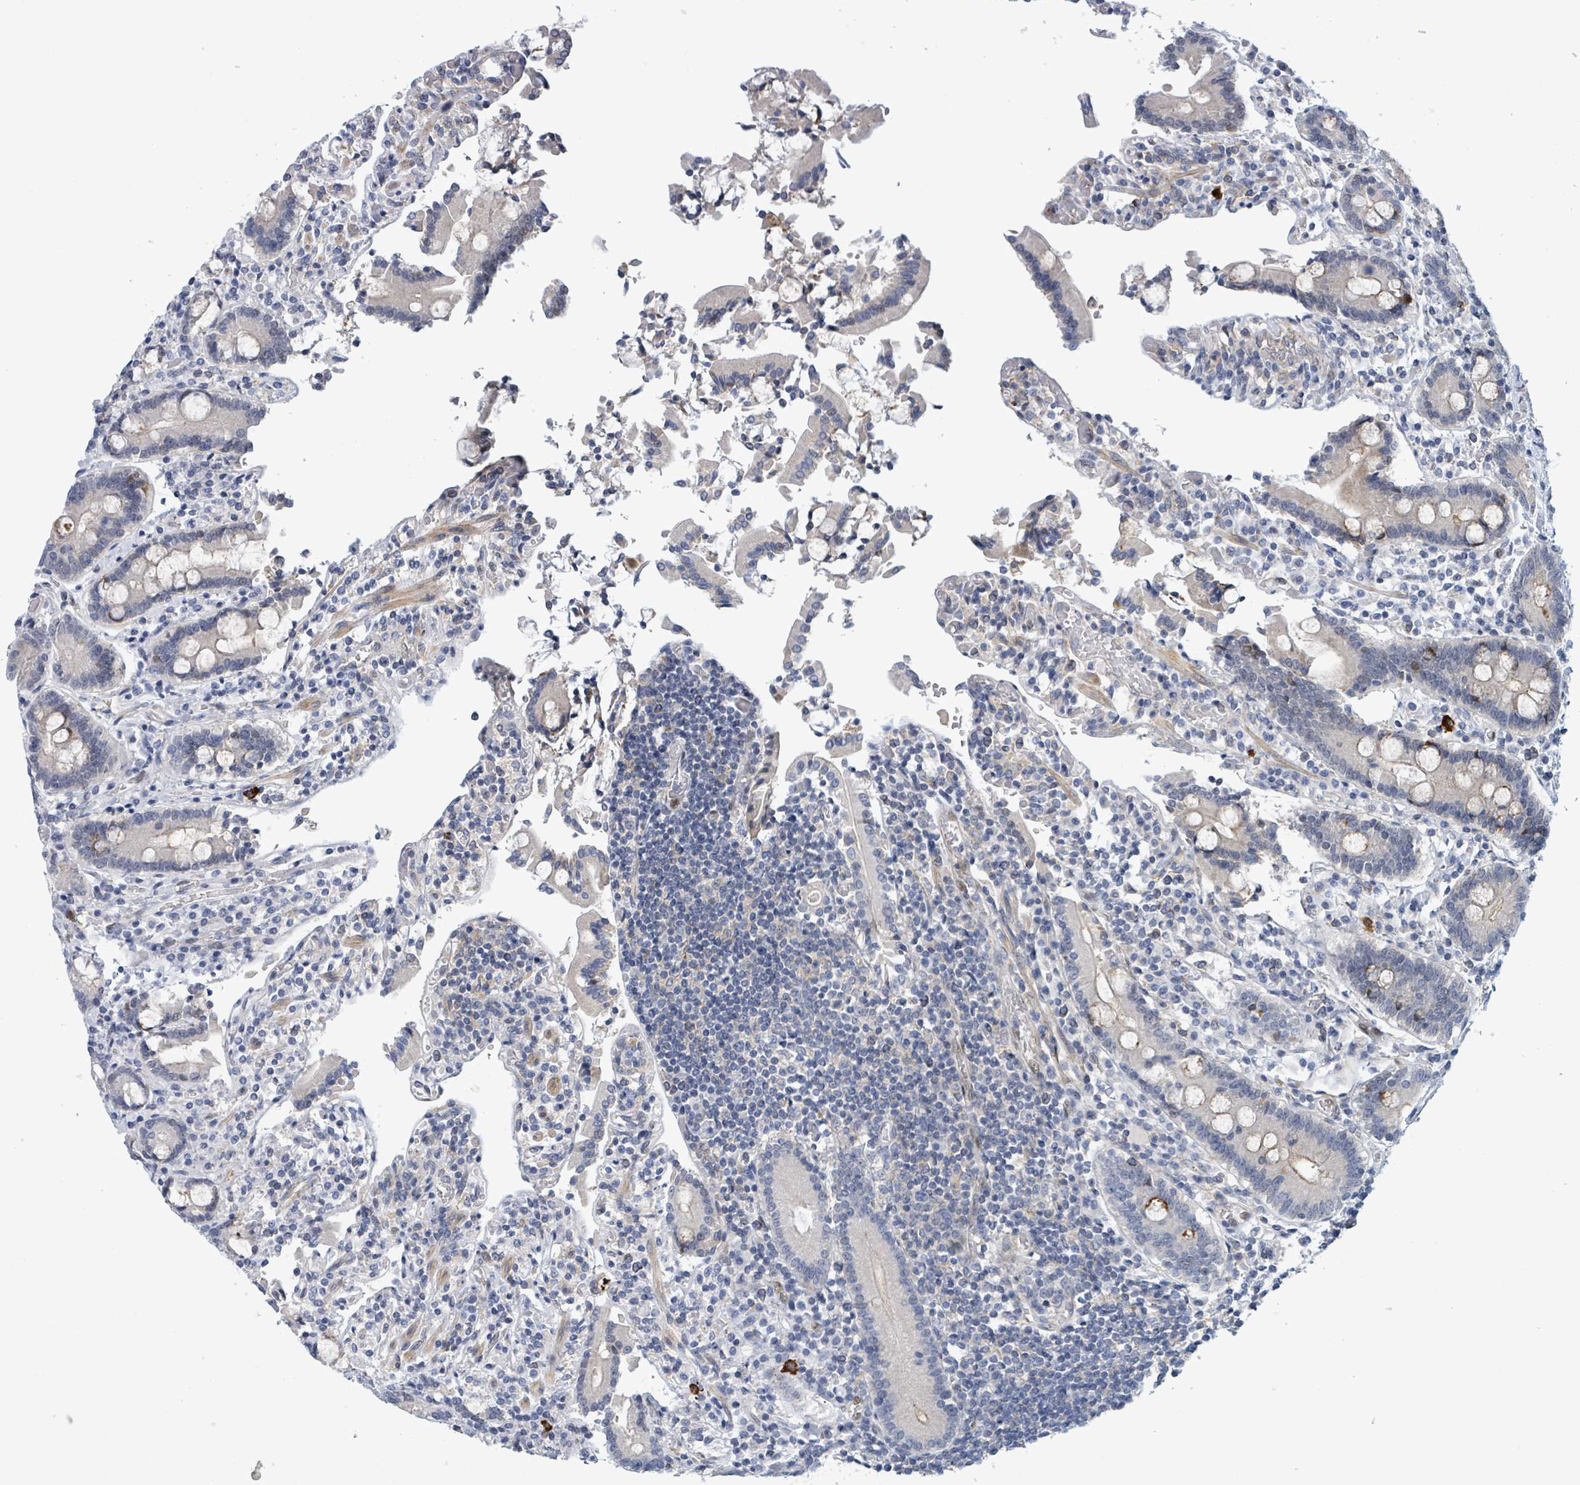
{"staining": {"intensity": "weak", "quantity": "<25%", "location": "cytoplasmic/membranous"}, "tissue": "duodenum", "cell_type": "Glandular cells", "image_type": "normal", "snomed": [{"axis": "morphology", "description": "Normal tissue, NOS"}, {"axis": "topography", "description": "Duodenum"}], "caption": "The photomicrograph shows no staining of glandular cells in normal duodenum. (DAB (3,3'-diaminobenzidine) immunohistochemistry, high magnification).", "gene": "C9orf152", "patient": {"sex": "male", "age": 55}}